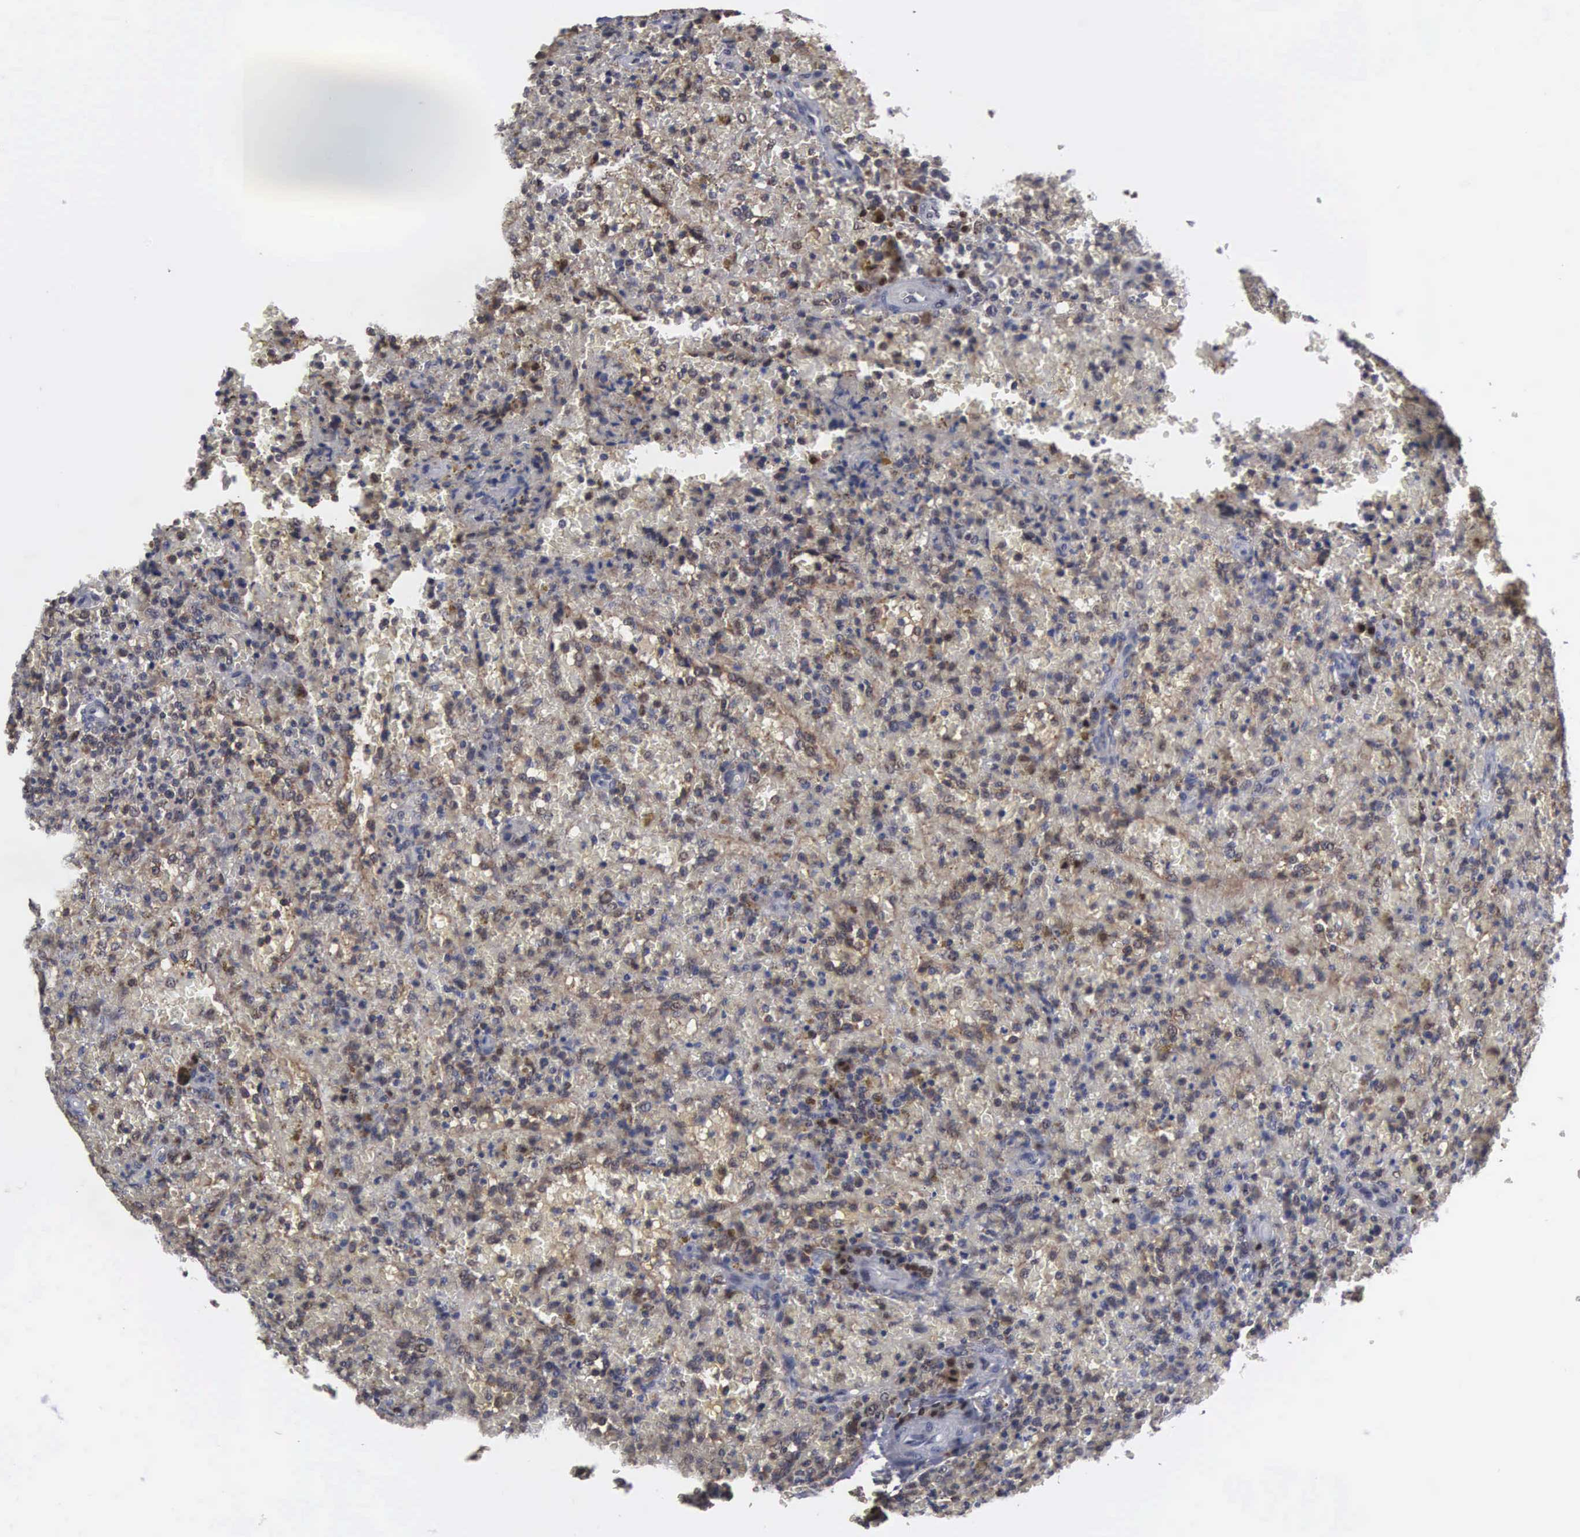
{"staining": {"intensity": "weak", "quantity": "<25%", "location": "nuclear"}, "tissue": "lymphoma", "cell_type": "Tumor cells", "image_type": "cancer", "snomed": [{"axis": "morphology", "description": "Malignant lymphoma, non-Hodgkin's type, High grade"}, {"axis": "topography", "description": "Spleen"}, {"axis": "topography", "description": "Lymph node"}], "caption": "High magnification brightfield microscopy of malignant lymphoma, non-Hodgkin's type (high-grade) stained with DAB (brown) and counterstained with hematoxylin (blue): tumor cells show no significant positivity.", "gene": "TRMT5", "patient": {"sex": "female", "age": 70}}